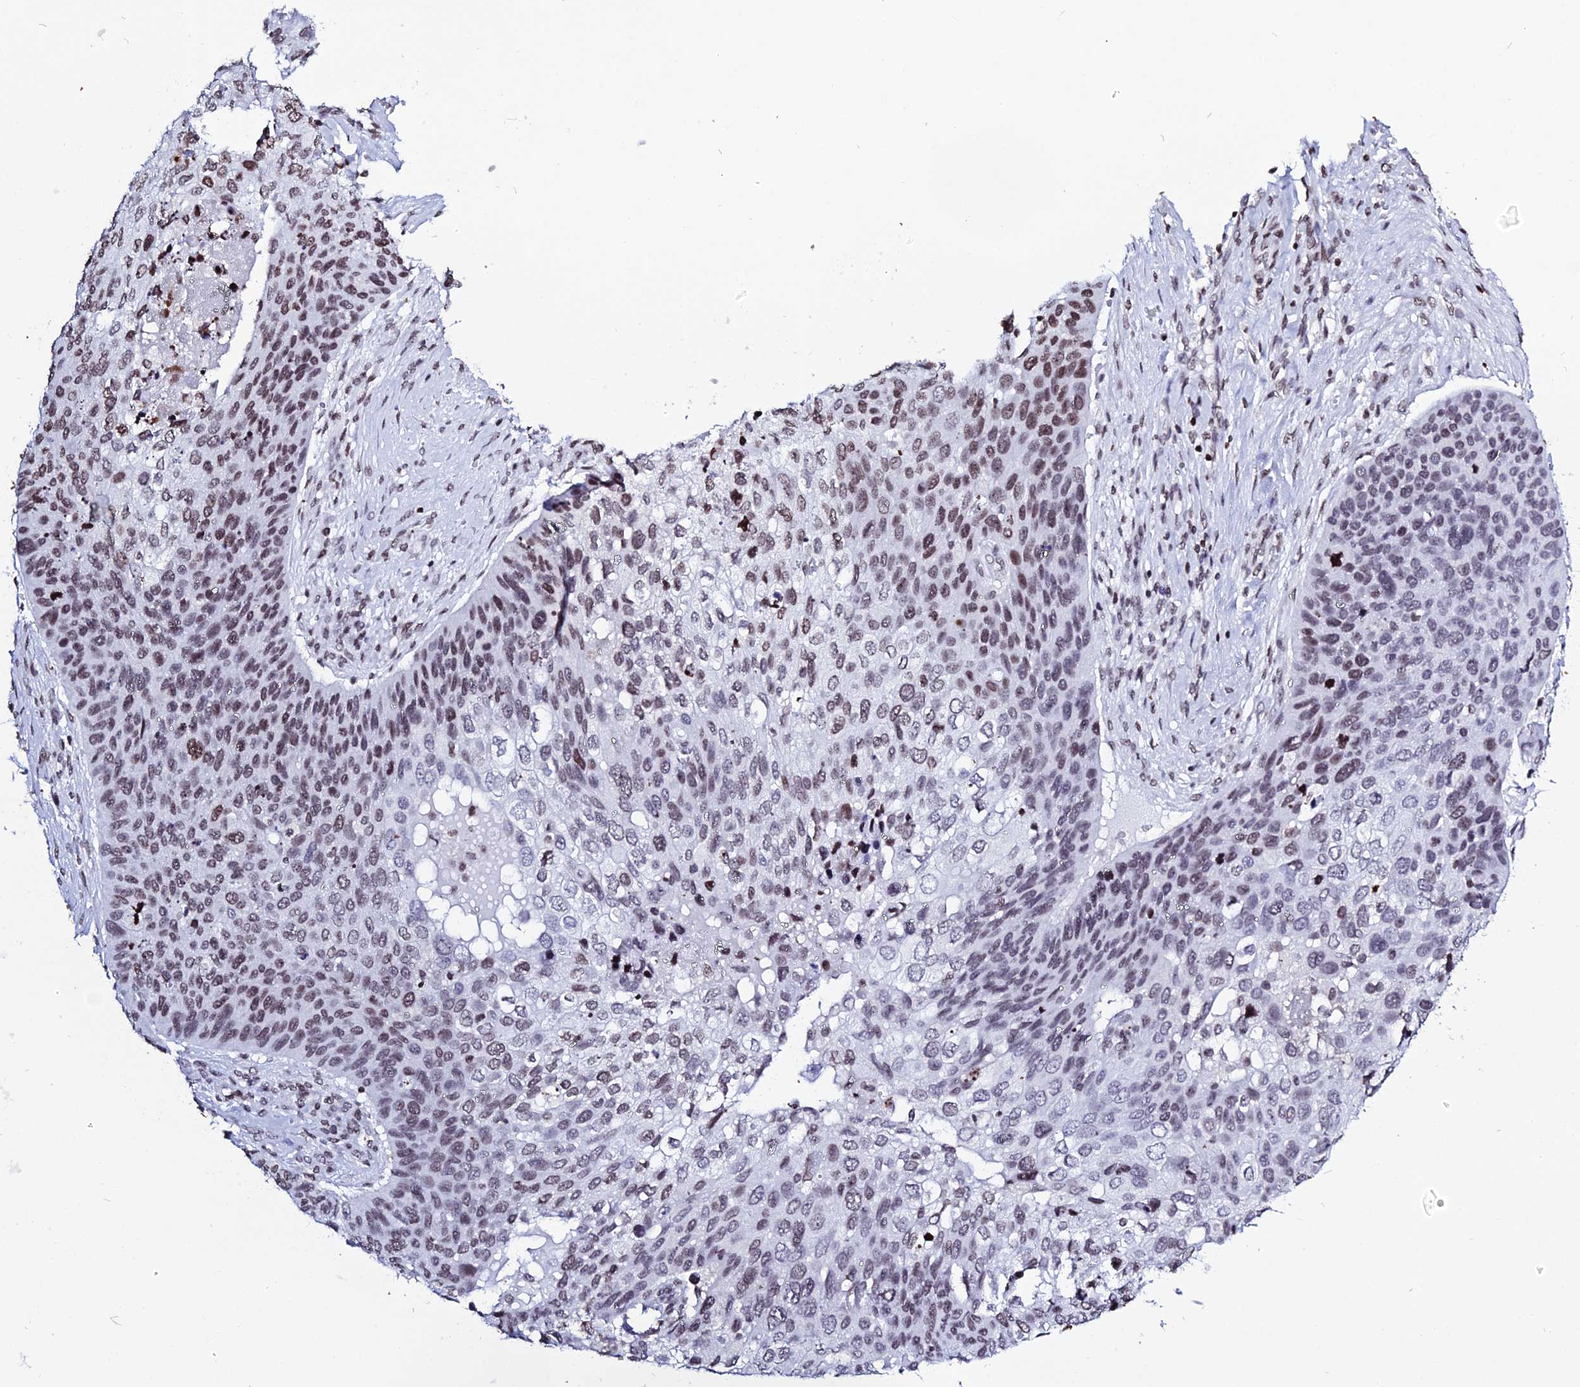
{"staining": {"intensity": "moderate", "quantity": ">75%", "location": "nuclear"}, "tissue": "skin cancer", "cell_type": "Tumor cells", "image_type": "cancer", "snomed": [{"axis": "morphology", "description": "Basal cell carcinoma"}, {"axis": "topography", "description": "Skin"}], "caption": "Immunohistochemistry (IHC) of human skin cancer (basal cell carcinoma) displays medium levels of moderate nuclear positivity in about >75% of tumor cells.", "gene": "MACROH2A2", "patient": {"sex": "female", "age": 74}}